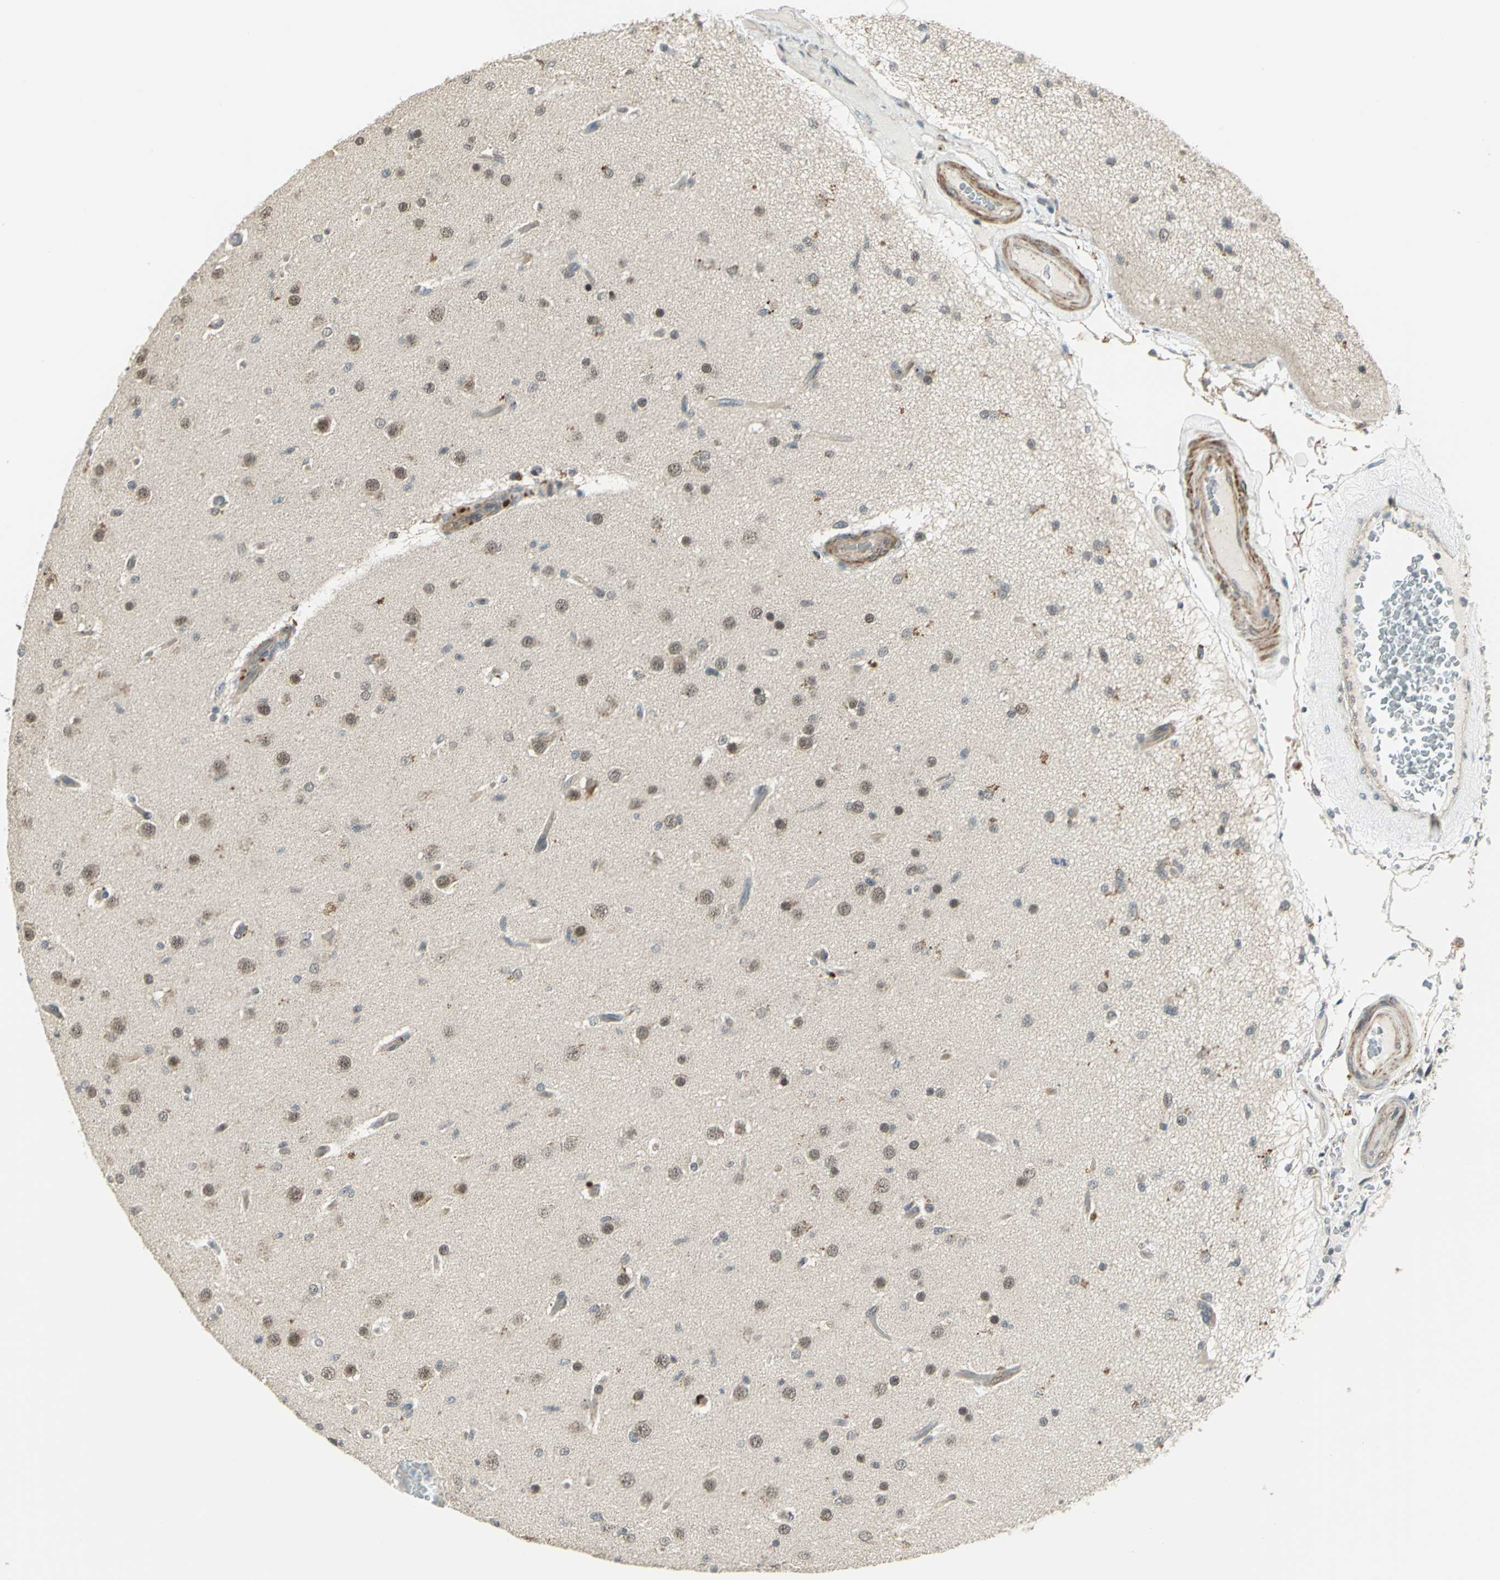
{"staining": {"intensity": "weak", "quantity": ">75%", "location": "cytoplasmic/membranous"}, "tissue": "glioma", "cell_type": "Tumor cells", "image_type": "cancer", "snomed": [{"axis": "morphology", "description": "Glioma, malignant, High grade"}, {"axis": "topography", "description": "Brain"}], "caption": "Tumor cells reveal low levels of weak cytoplasmic/membranous positivity in approximately >75% of cells in glioma. (brown staining indicates protein expression, while blue staining denotes nuclei).", "gene": "PLAGL2", "patient": {"sex": "male", "age": 33}}